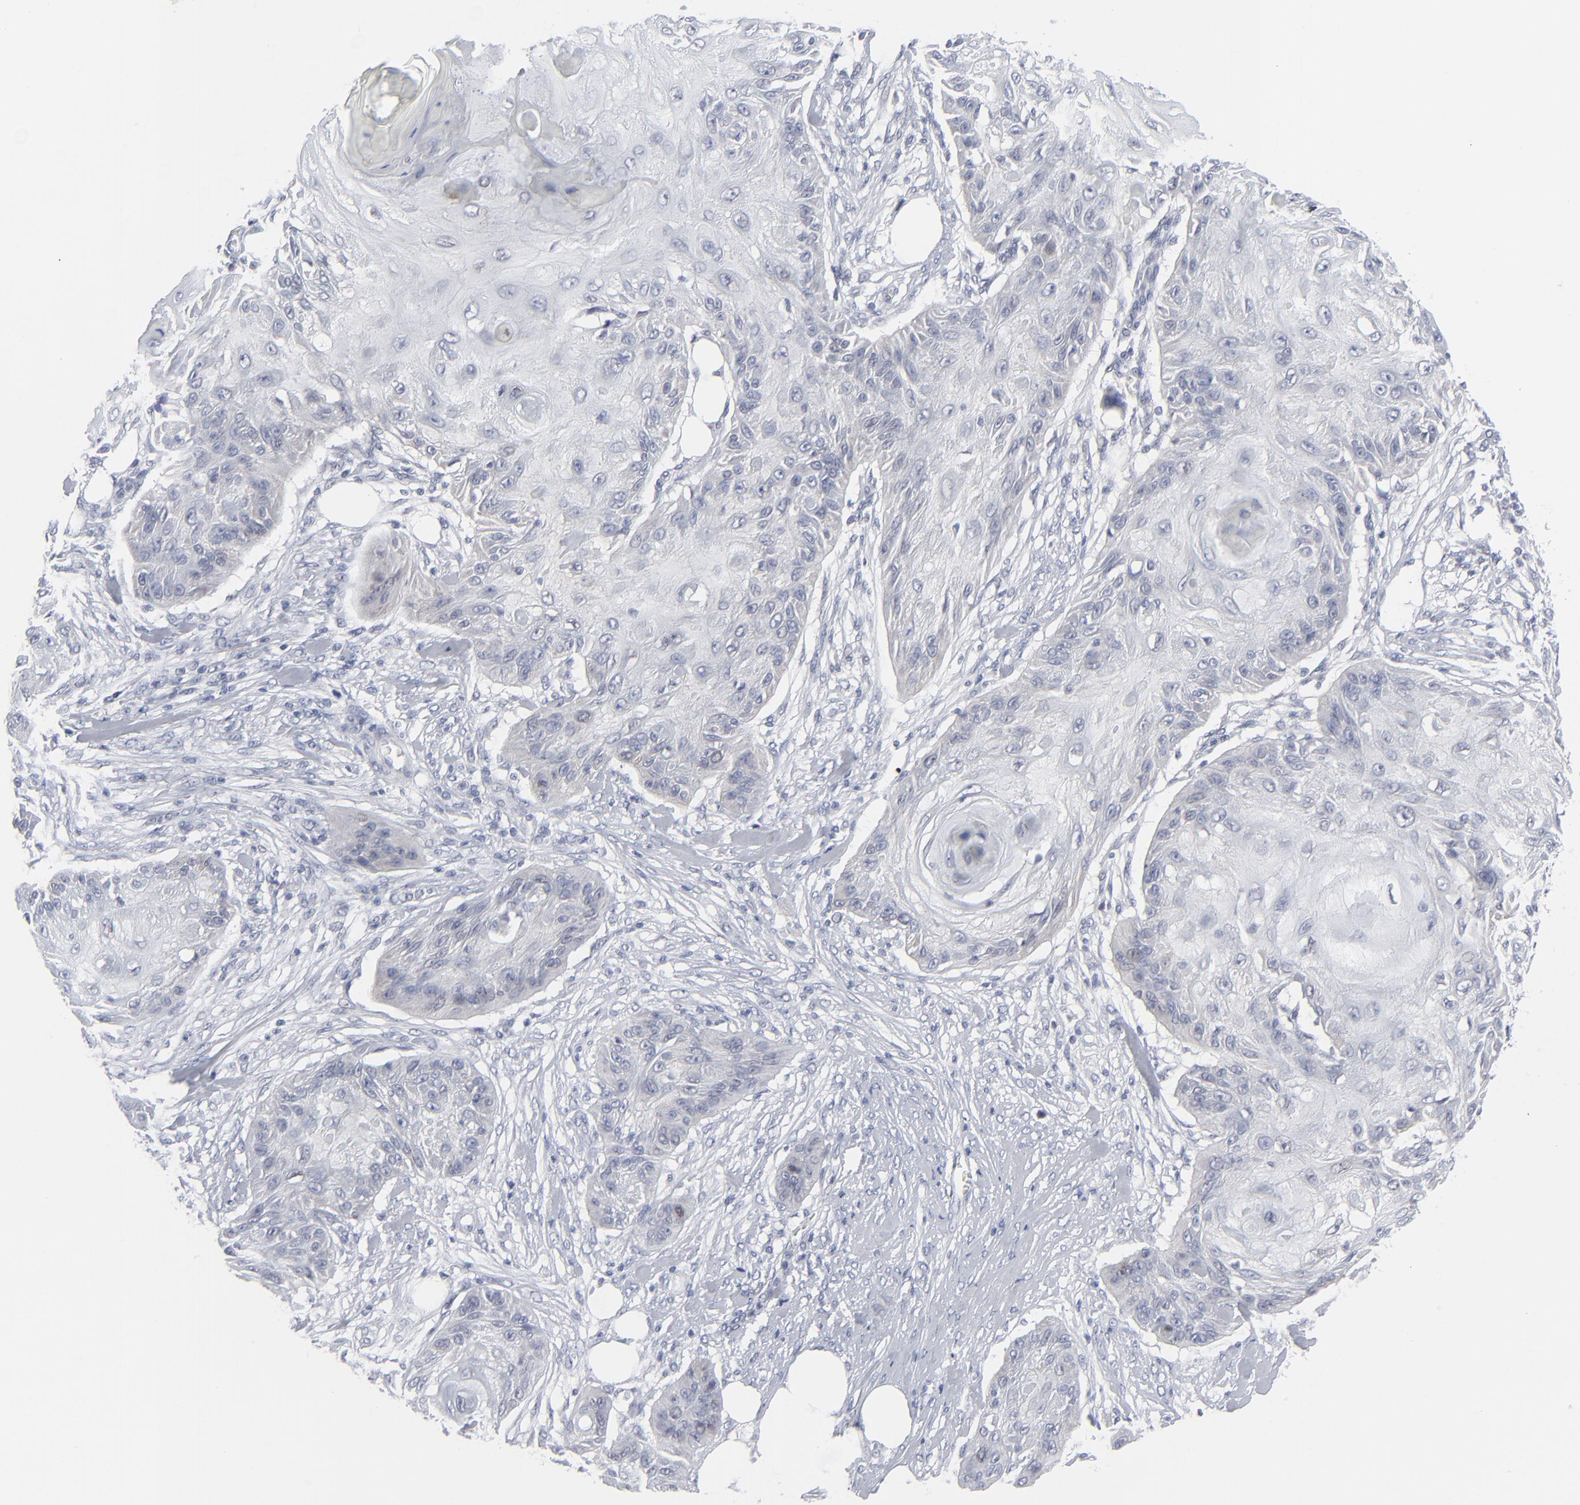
{"staining": {"intensity": "negative", "quantity": "none", "location": "none"}, "tissue": "skin cancer", "cell_type": "Tumor cells", "image_type": "cancer", "snomed": [{"axis": "morphology", "description": "Squamous cell carcinoma, NOS"}, {"axis": "topography", "description": "Skin"}], "caption": "This is a image of immunohistochemistry staining of squamous cell carcinoma (skin), which shows no expression in tumor cells.", "gene": "NUP88", "patient": {"sex": "female", "age": 88}}